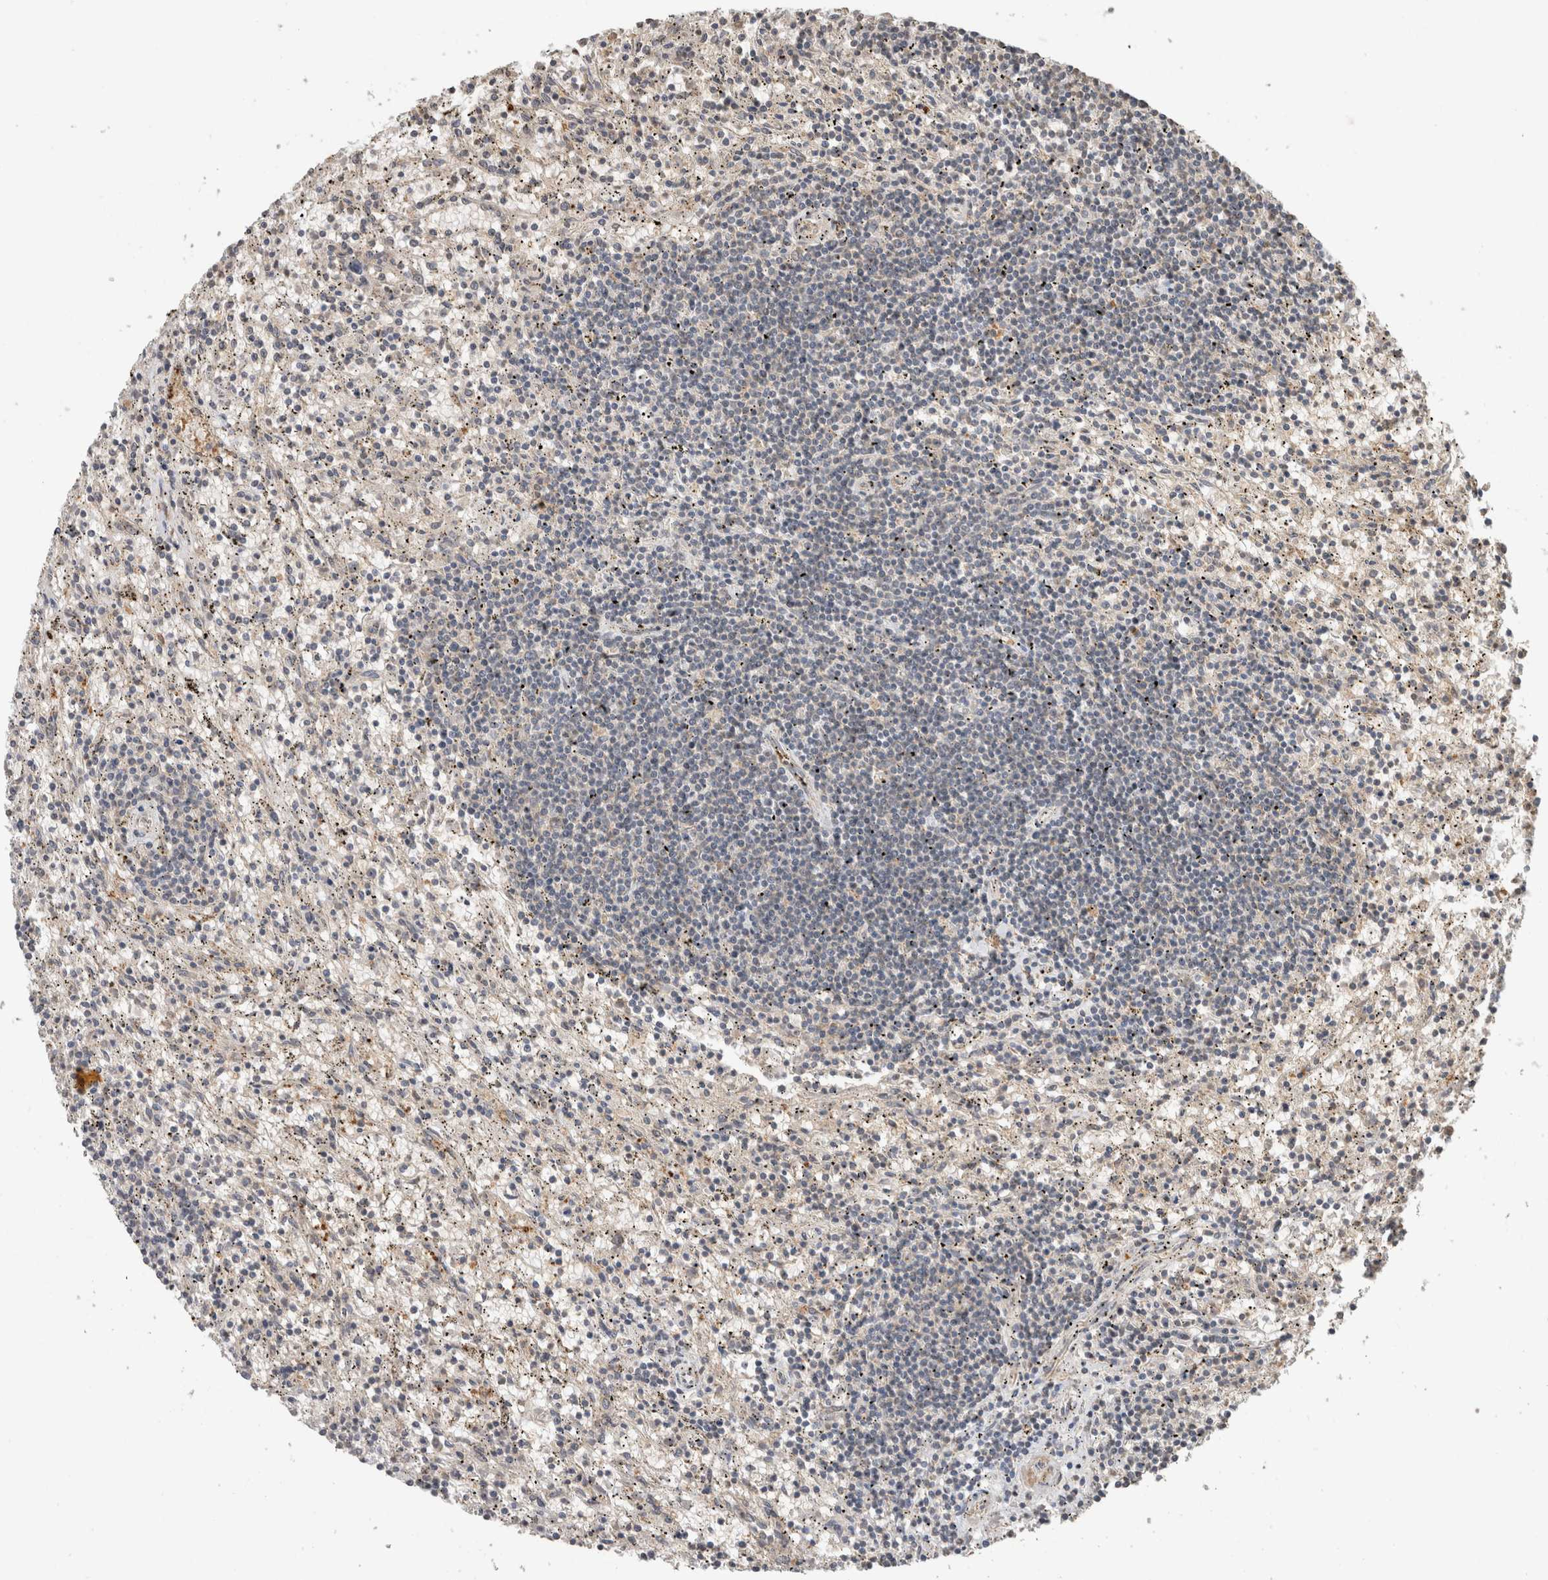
{"staining": {"intensity": "negative", "quantity": "none", "location": "none"}, "tissue": "lymphoma", "cell_type": "Tumor cells", "image_type": "cancer", "snomed": [{"axis": "morphology", "description": "Malignant lymphoma, non-Hodgkin's type, Low grade"}, {"axis": "topography", "description": "Spleen"}], "caption": "Tumor cells are negative for brown protein staining in lymphoma.", "gene": "FAM3A", "patient": {"sex": "male", "age": 76}}